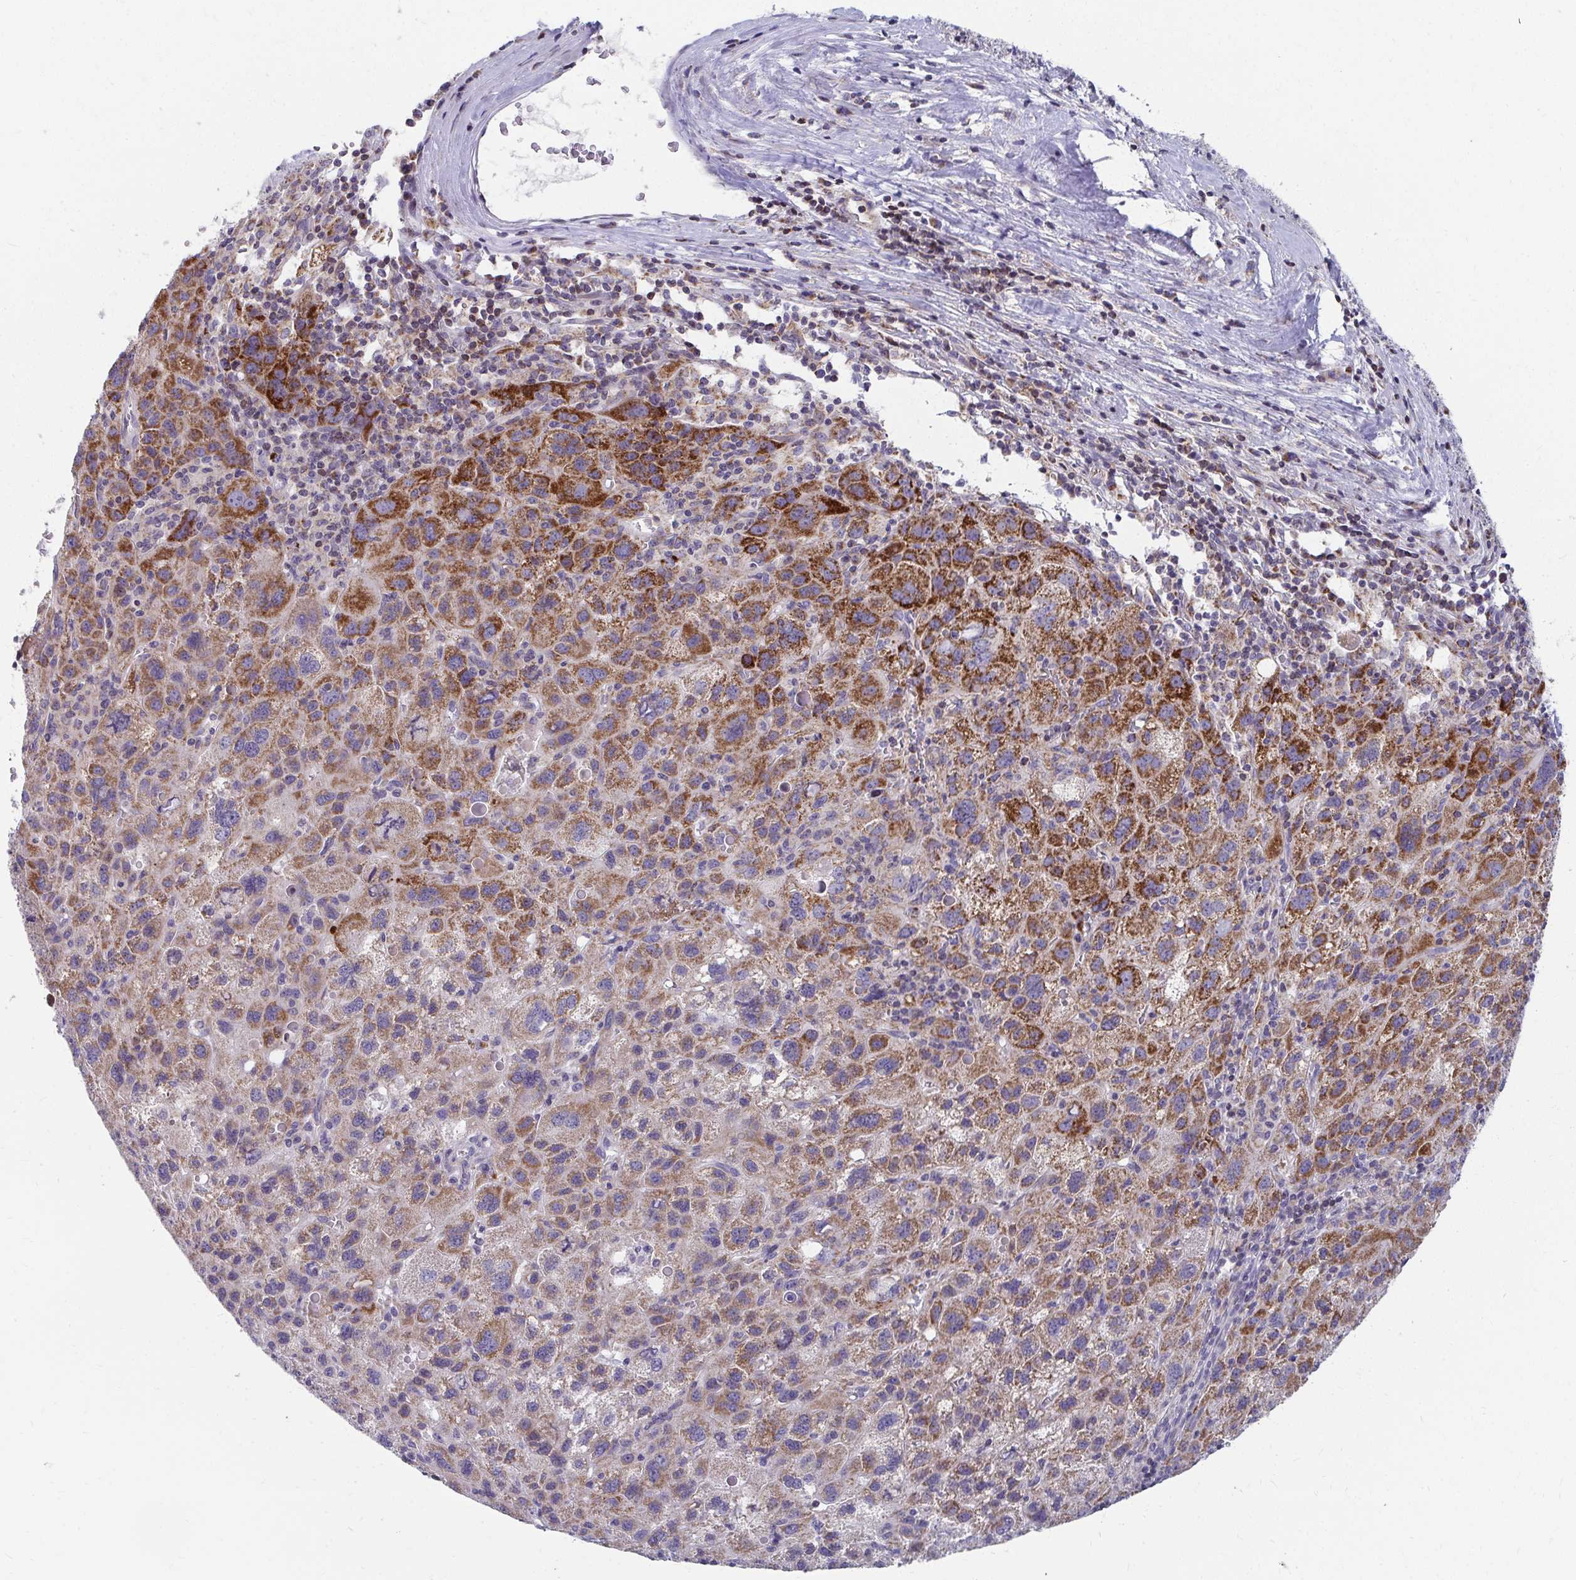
{"staining": {"intensity": "strong", "quantity": "25%-75%", "location": "cytoplasmic/membranous"}, "tissue": "liver cancer", "cell_type": "Tumor cells", "image_type": "cancer", "snomed": [{"axis": "morphology", "description": "Carcinoma, Hepatocellular, NOS"}, {"axis": "topography", "description": "Liver"}], "caption": "Immunohistochemistry of human liver cancer (hepatocellular carcinoma) reveals high levels of strong cytoplasmic/membranous positivity in approximately 25%-75% of tumor cells. Immunohistochemistry (ihc) stains the protein of interest in brown and the nuclei are stained blue.", "gene": "EXOC5", "patient": {"sex": "female", "age": 77}}